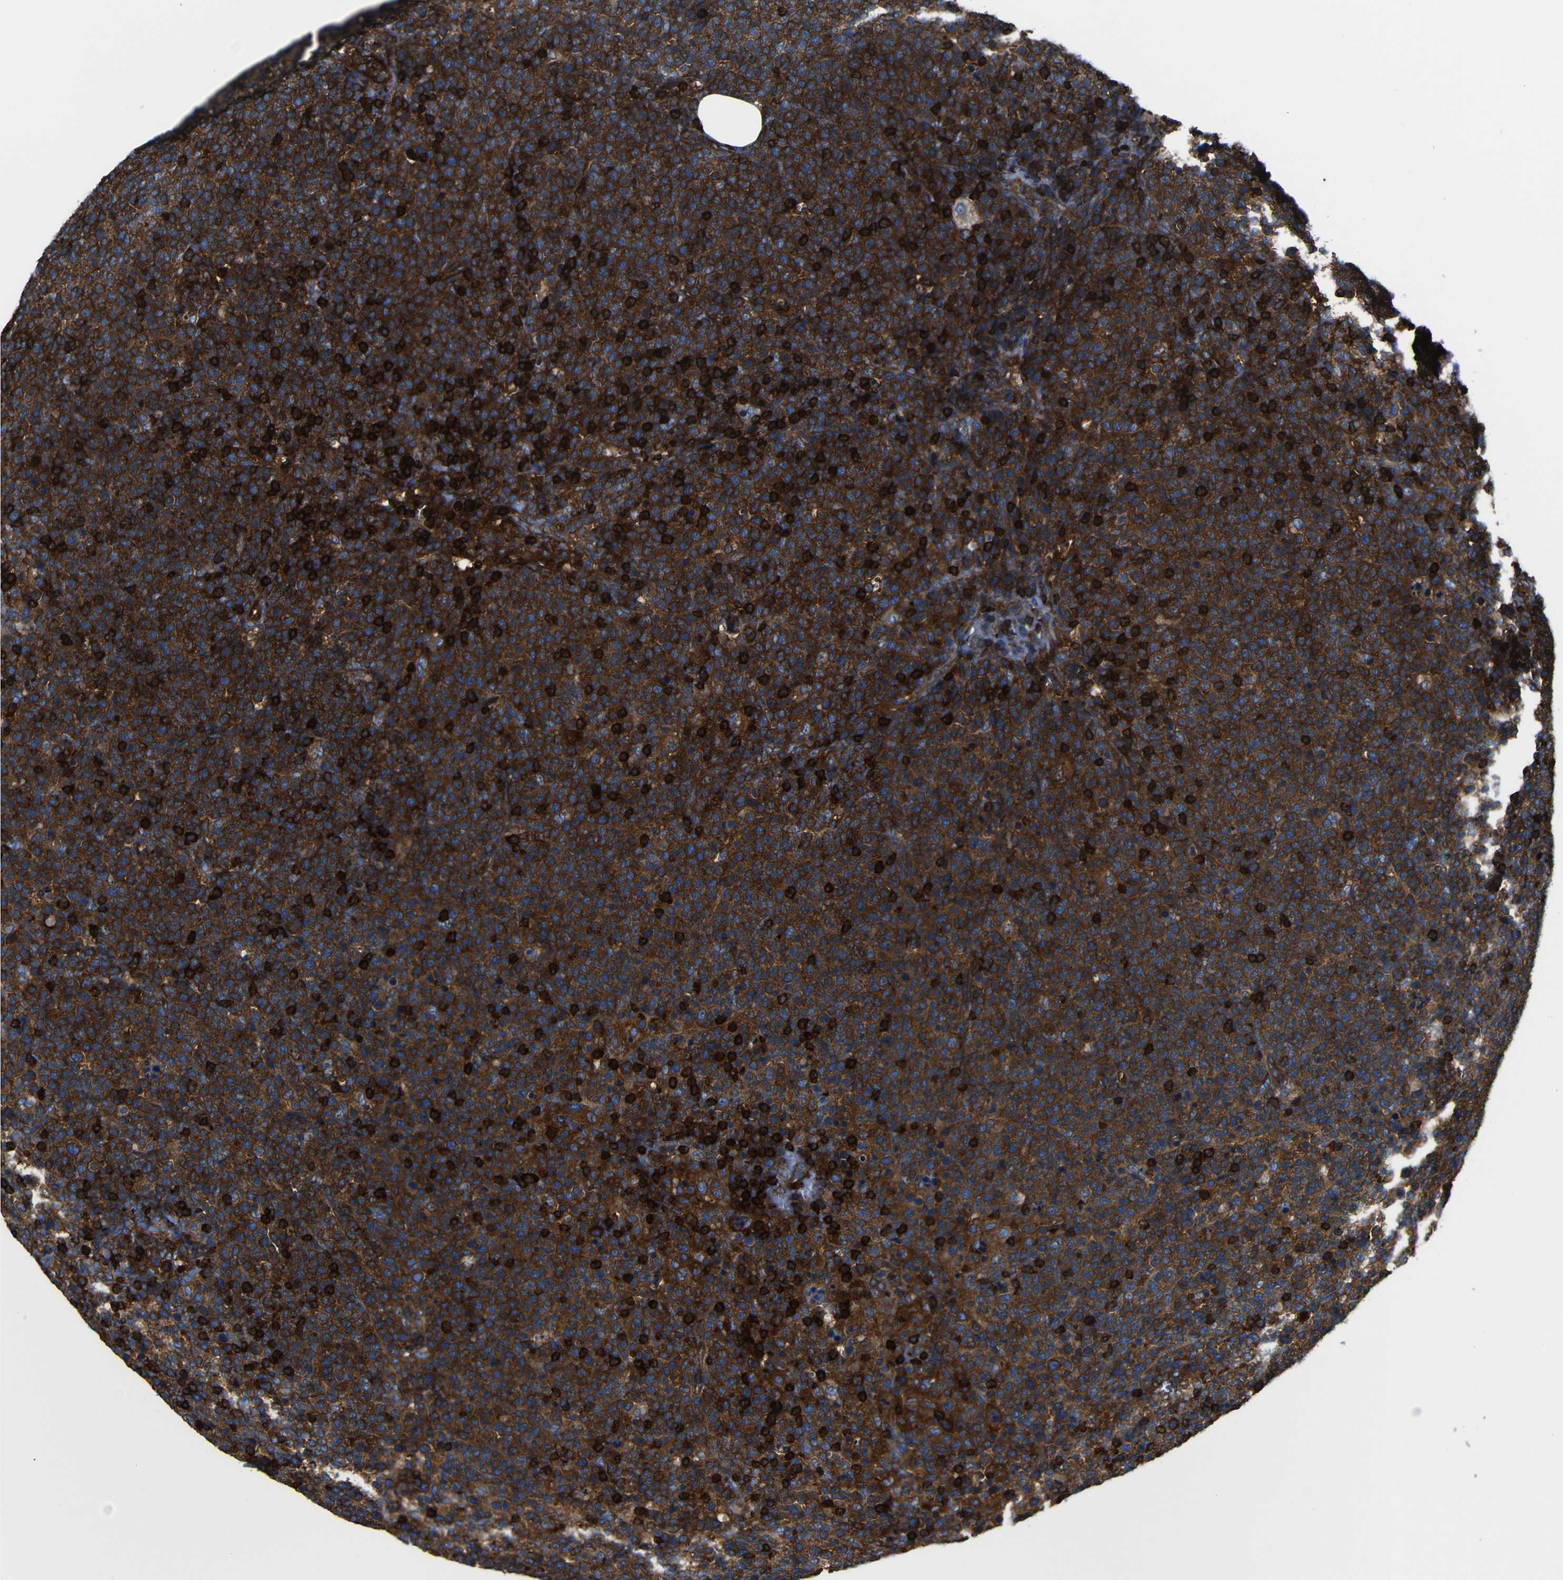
{"staining": {"intensity": "strong", "quantity": ">75%", "location": "cytoplasmic/membranous"}, "tissue": "lymphoma", "cell_type": "Tumor cells", "image_type": "cancer", "snomed": [{"axis": "morphology", "description": "Malignant lymphoma, non-Hodgkin's type, High grade"}, {"axis": "topography", "description": "Lymph node"}], "caption": "The micrograph reveals a brown stain indicating the presence of a protein in the cytoplasmic/membranous of tumor cells in high-grade malignant lymphoma, non-Hodgkin's type.", "gene": "ARHGEF1", "patient": {"sex": "male", "age": 61}}